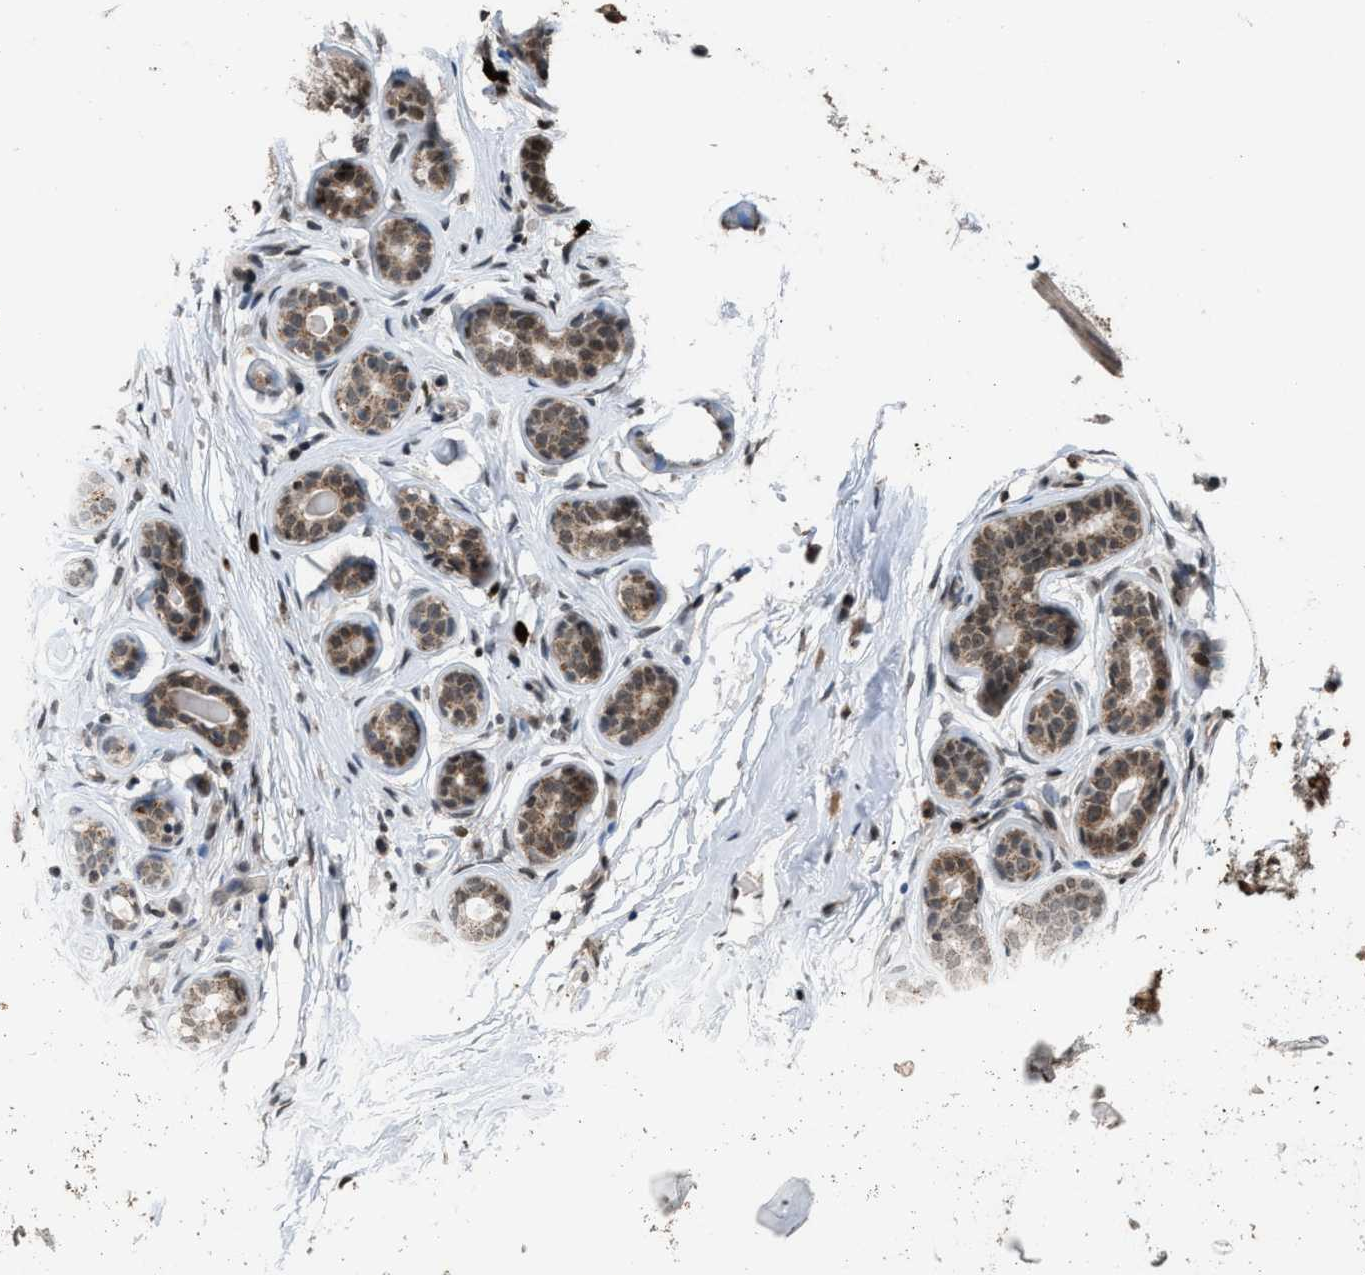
{"staining": {"intensity": "weak", "quantity": ">75%", "location": "cytoplasmic/membranous,nuclear"}, "tissue": "breast", "cell_type": "Adipocytes", "image_type": "normal", "snomed": [{"axis": "morphology", "description": "Normal tissue, NOS"}, {"axis": "topography", "description": "Breast"}], "caption": "Immunohistochemistry (IHC) histopathology image of normal breast: human breast stained using IHC displays low levels of weak protein expression localized specifically in the cytoplasmic/membranous,nuclear of adipocytes, appearing as a cytoplasmic/membranous,nuclear brown color.", "gene": "PRUNE2", "patient": {"sex": "female", "age": 23}}